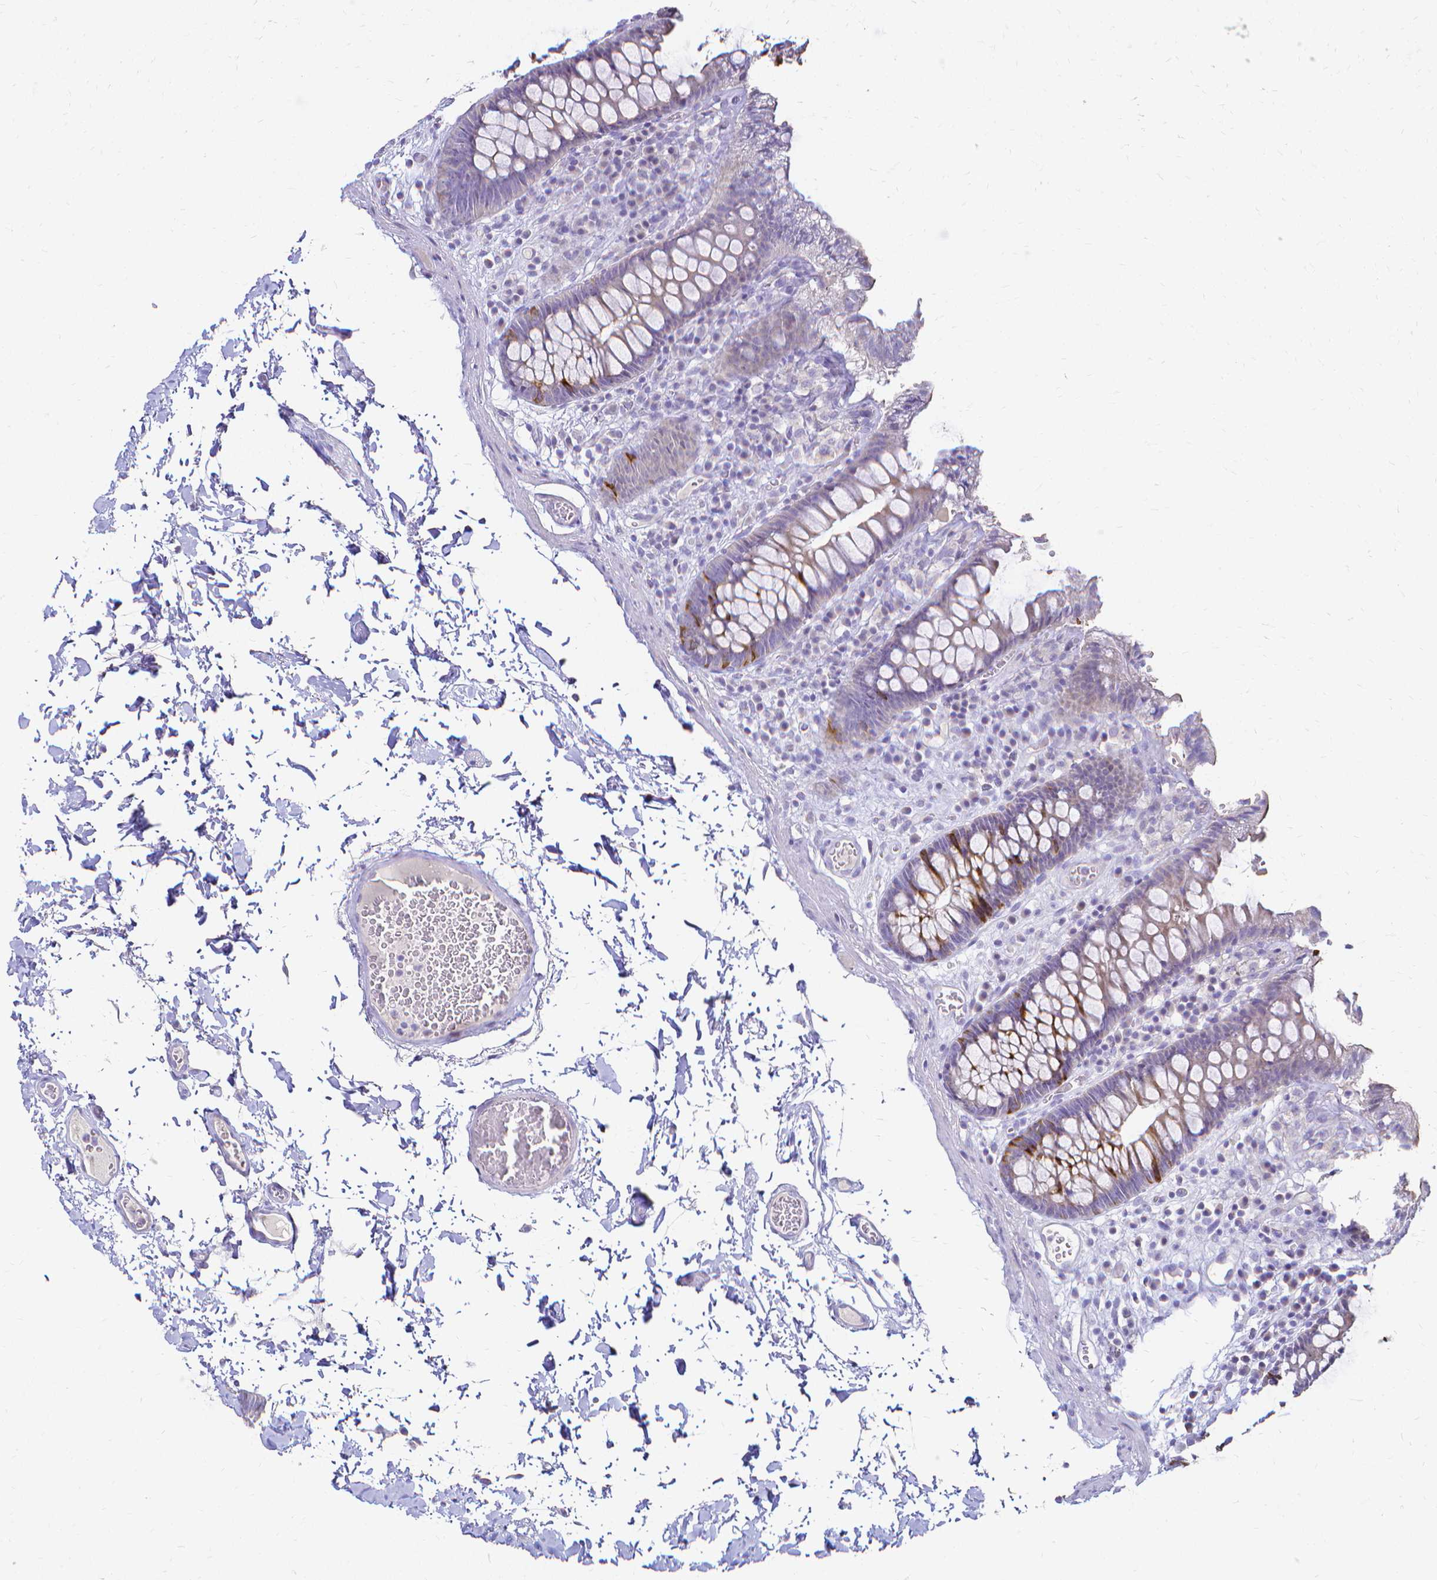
{"staining": {"intensity": "negative", "quantity": "none", "location": "none"}, "tissue": "colon", "cell_type": "Endothelial cells", "image_type": "normal", "snomed": [{"axis": "morphology", "description": "Normal tissue, NOS"}, {"axis": "topography", "description": "Colon"}, {"axis": "topography", "description": "Peripheral nerve tissue"}], "caption": "Endothelial cells are negative for brown protein staining in unremarkable colon. (DAB immunohistochemistry, high magnification).", "gene": "CCNB1", "patient": {"sex": "male", "age": 84}}